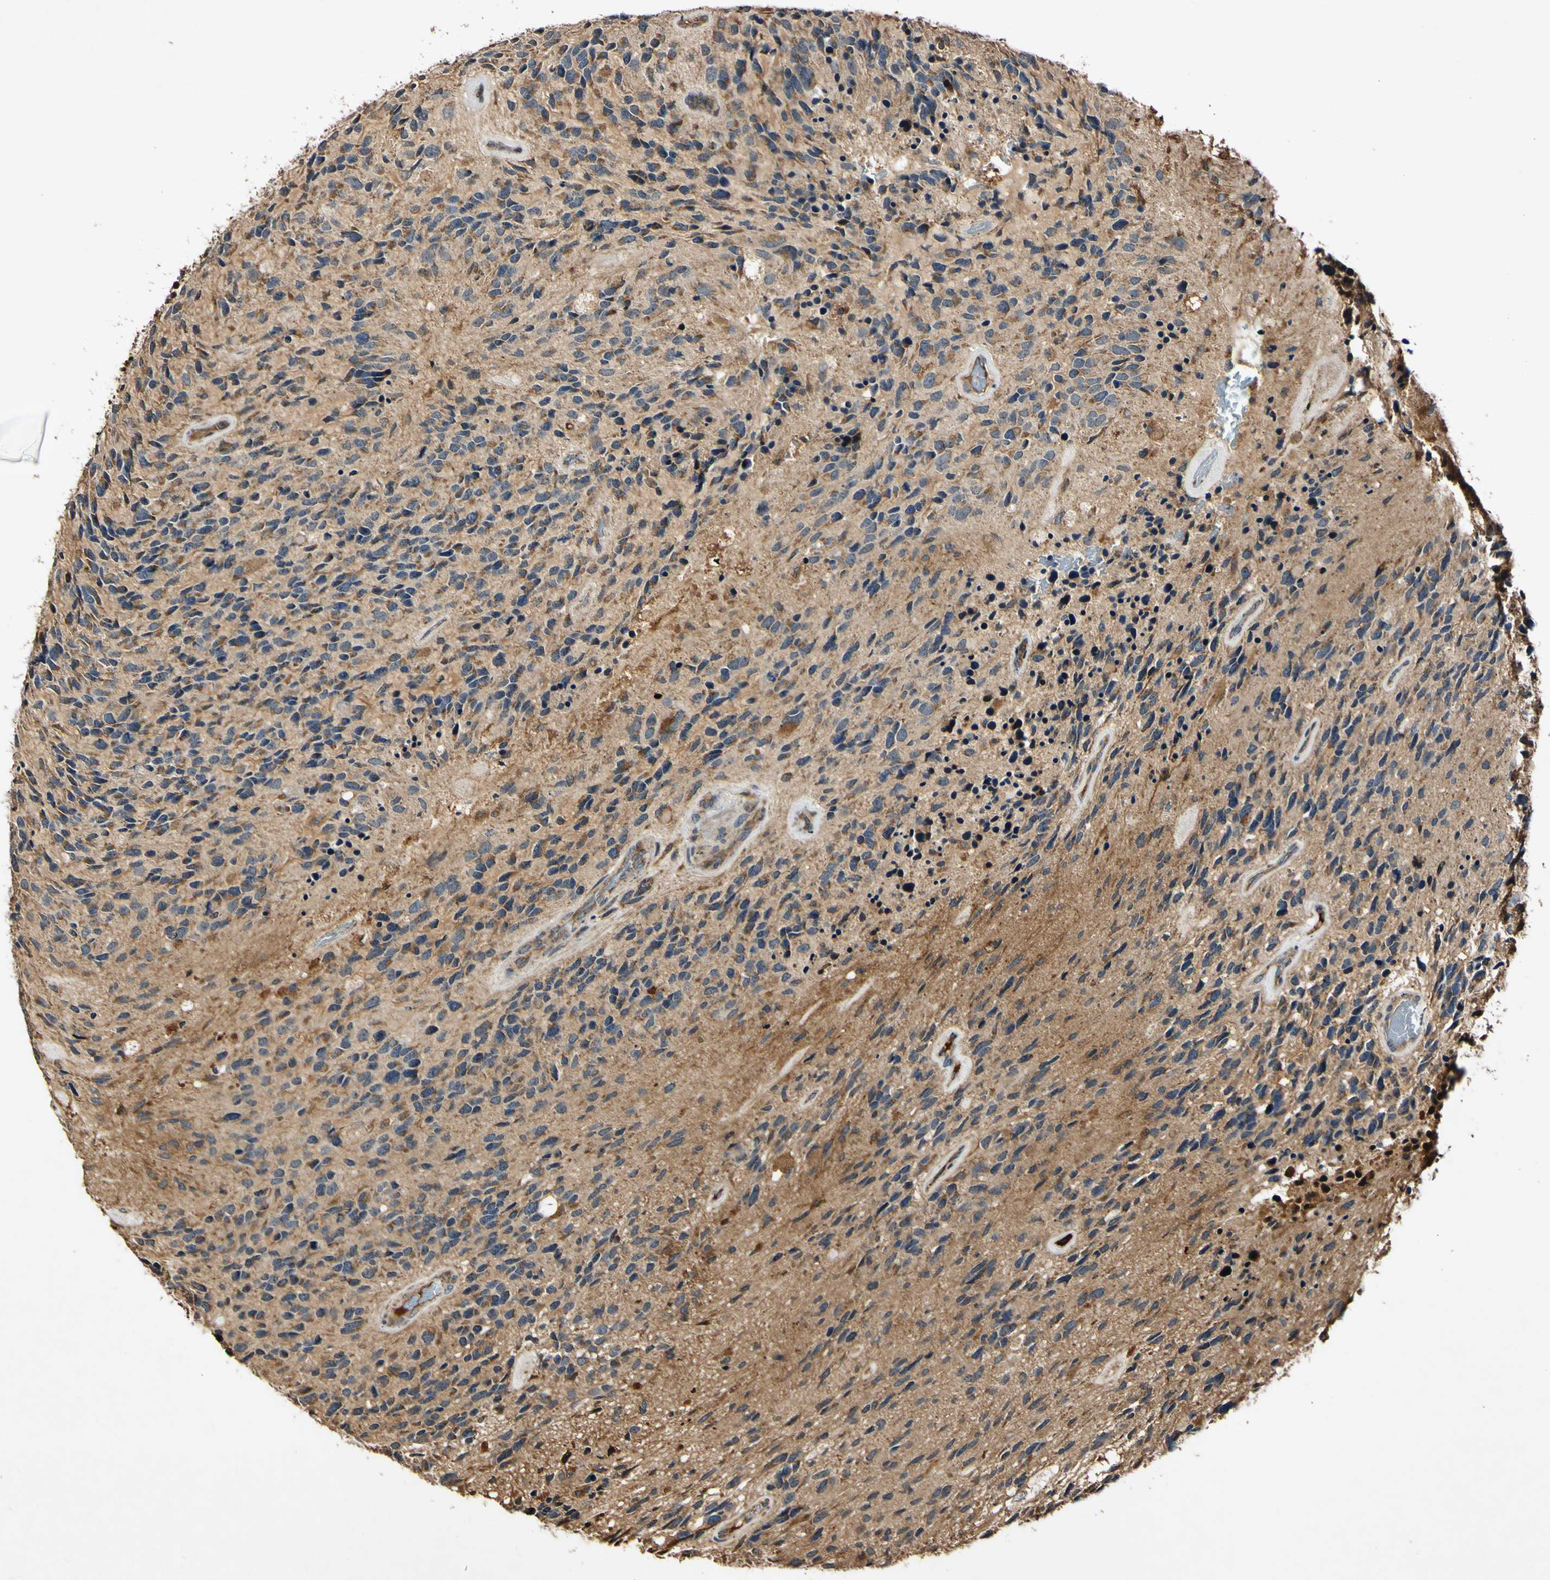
{"staining": {"intensity": "moderate", "quantity": ">75%", "location": "cytoplasmic/membranous"}, "tissue": "glioma", "cell_type": "Tumor cells", "image_type": "cancer", "snomed": [{"axis": "morphology", "description": "Glioma, malignant, High grade"}, {"axis": "topography", "description": "Brain"}], "caption": "Glioma was stained to show a protein in brown. There is medium levels of moderate cytoplasmic/membranous positivity in approximately >75% of tumor cells.", "gene": "PLAT", "patient": {"sex": "female", "age": 58}}